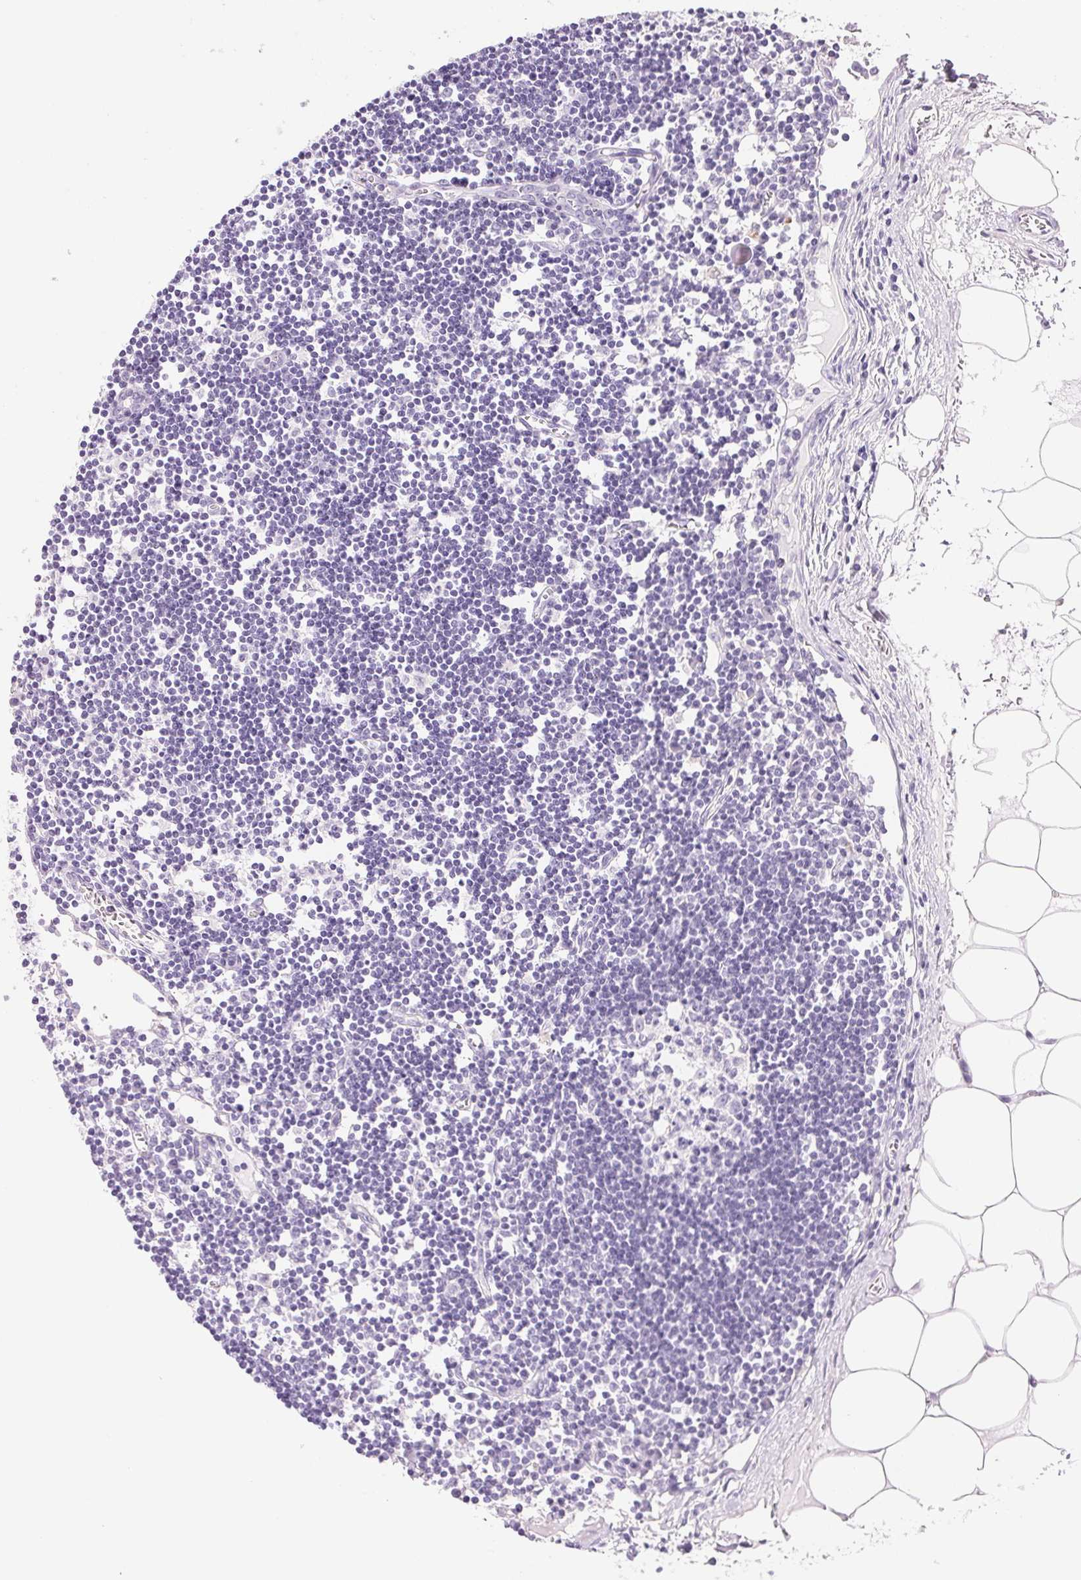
{"staining": {"intensity": "negative", "quantity": "none", "location": "none"}, "tissue": "lymph node", "cell_type": "Germinal center cells", "image_type": "normal", "snomed": [{"axis": "morphology", "description": "Normal tissue, NOS"}, {"axis": "topography", "description": "Lymph node"}], "caption": "Human lymph node stained for a protein using immunohistochemistry (IHC) reveals no positivity in germinal center cells.", "gene": "KCNE2", "patient": {"sex": "female", "age": 65}}